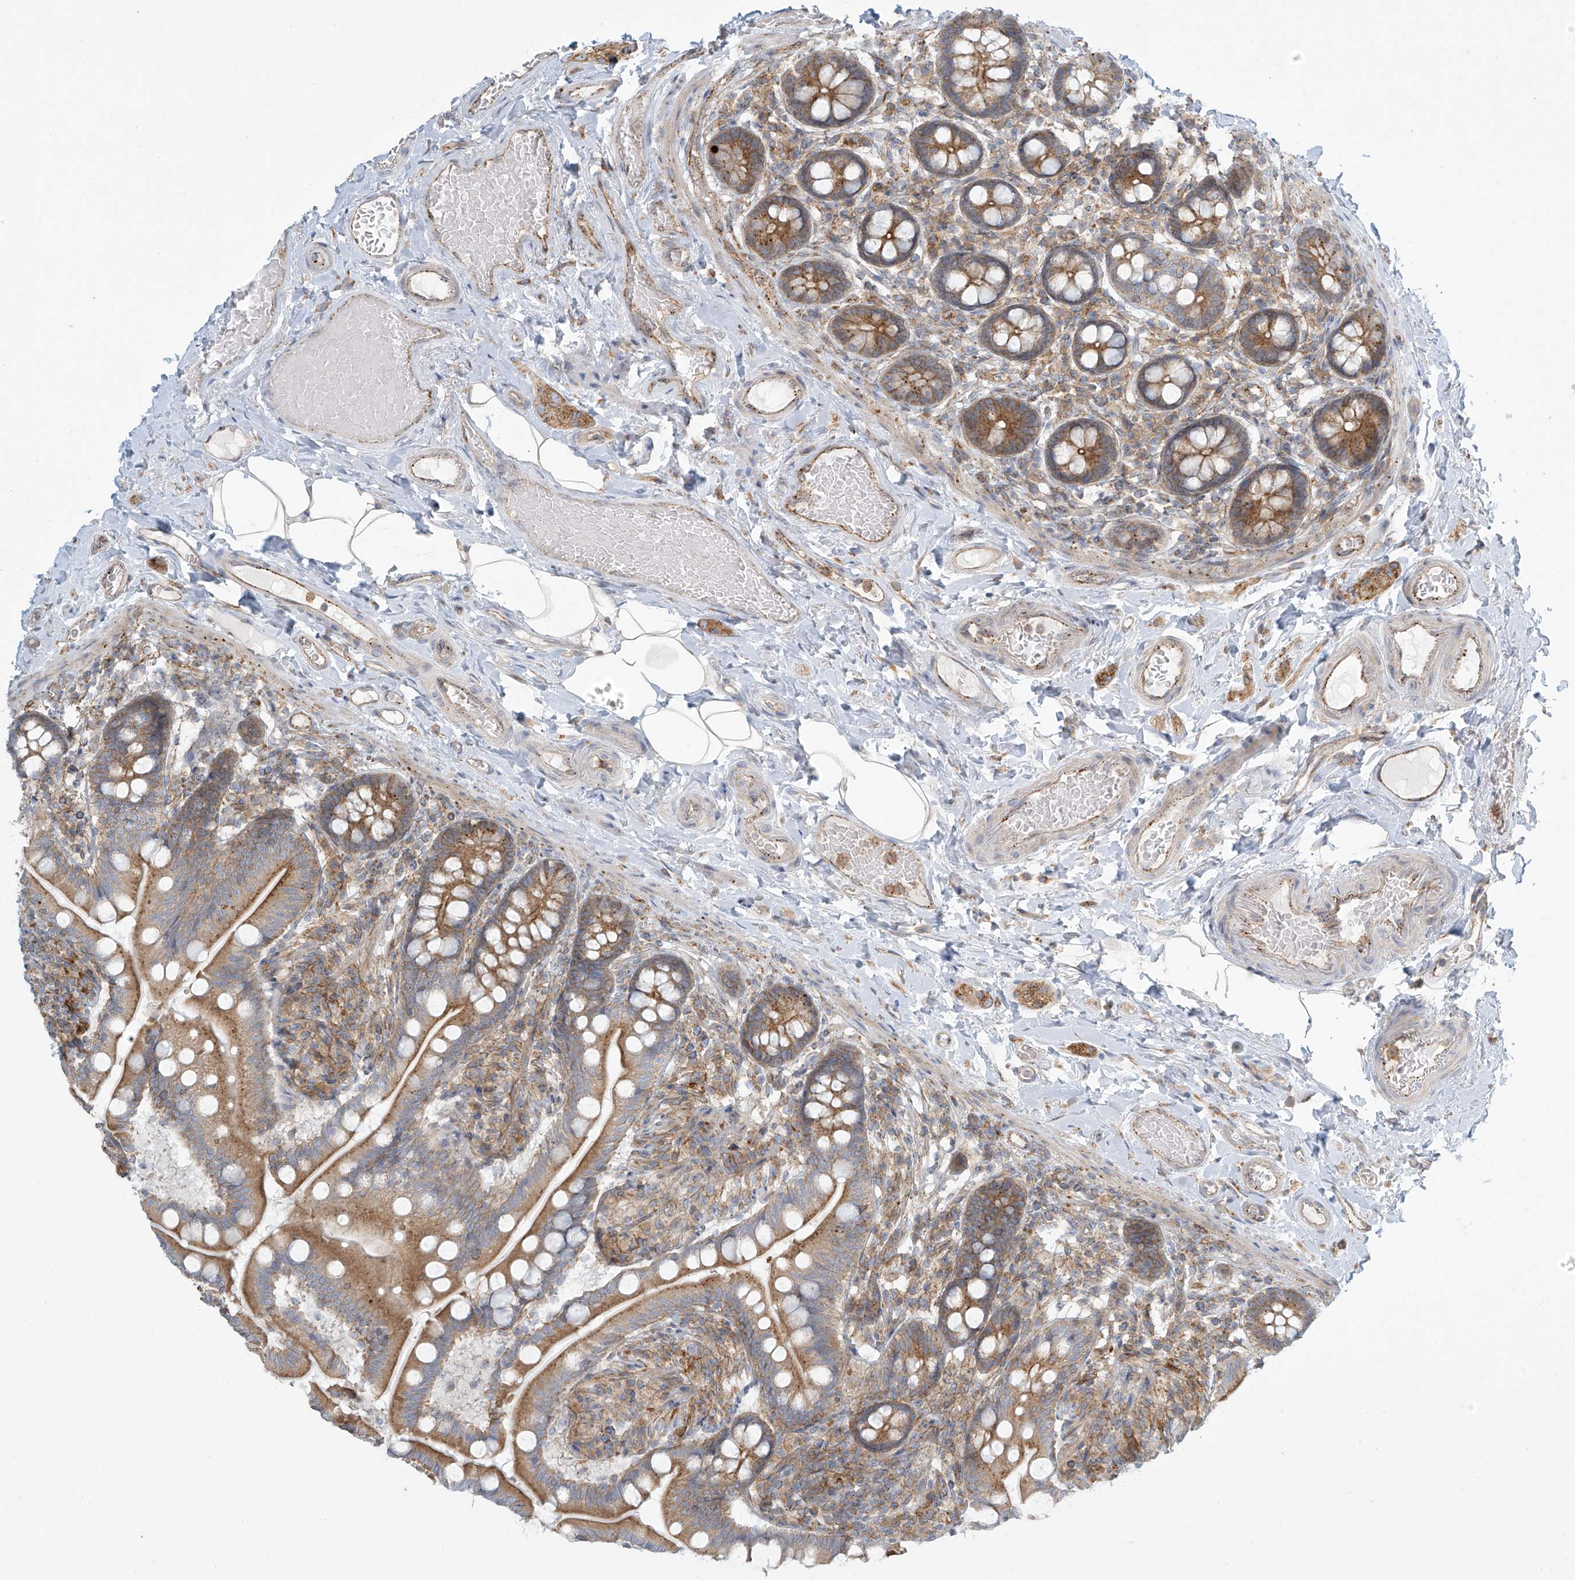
{"staining": {"intensity": "moderate", "quantity": ">75%", "location": "cytoplasmic/membranous"}, "tissue": "small intestine", "cell_type": "Glandular cells", "image_type": "normal", "snomed": [{"axis": "morphology", "description": "Normal tissue, NOS"}, {"axis": "topography", "description": "Small intestine"}], "caption": "A medium amount of moderate cytoplasmic/membranous positivity is present in about >75% of glandular cells in unremarkable small intestine.", "gene": "LZTS3", "patient": {"sex": "female", "age": 64}}